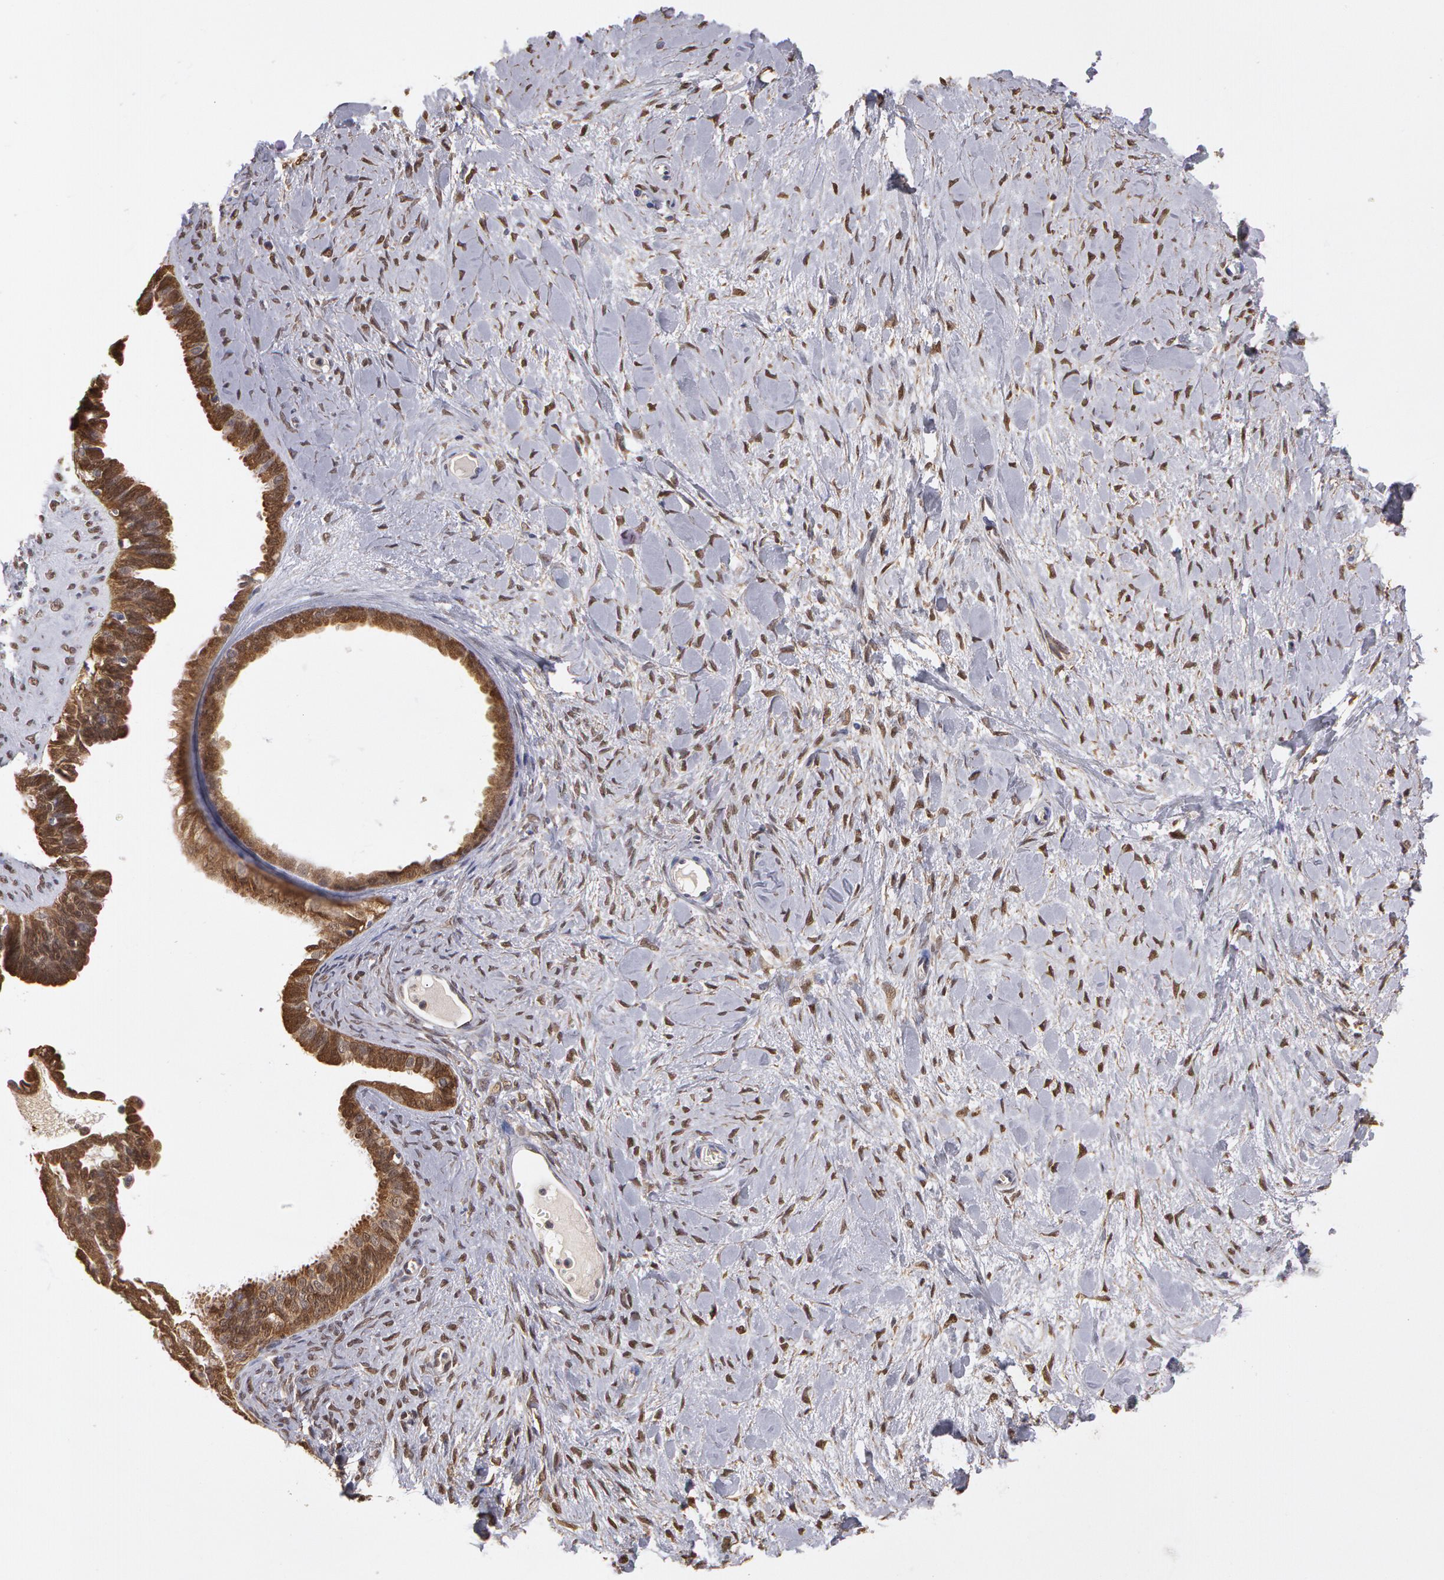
{"staining": {"intensity": "moderate", "quantity": ">75%", "location": "cytoplasmic/membranous"}, "tissue": "ovarian cancer", "cell_type": "Tumor cells", "image_type": "cancer", "snomed": [{"axis": "morphology", "description": "Cystadenocarcinoma, serous, NOS"}, {"axis": "topography", "description": "Ovary"}], "caption": "DAB immunohistochemical staining of human ovarian cancer shows moderate cytoplasmic/membranous protein expression in about >75% of tumor cells.", "gene": "MPST", "patient": {"sex": "female", "age": 71}}